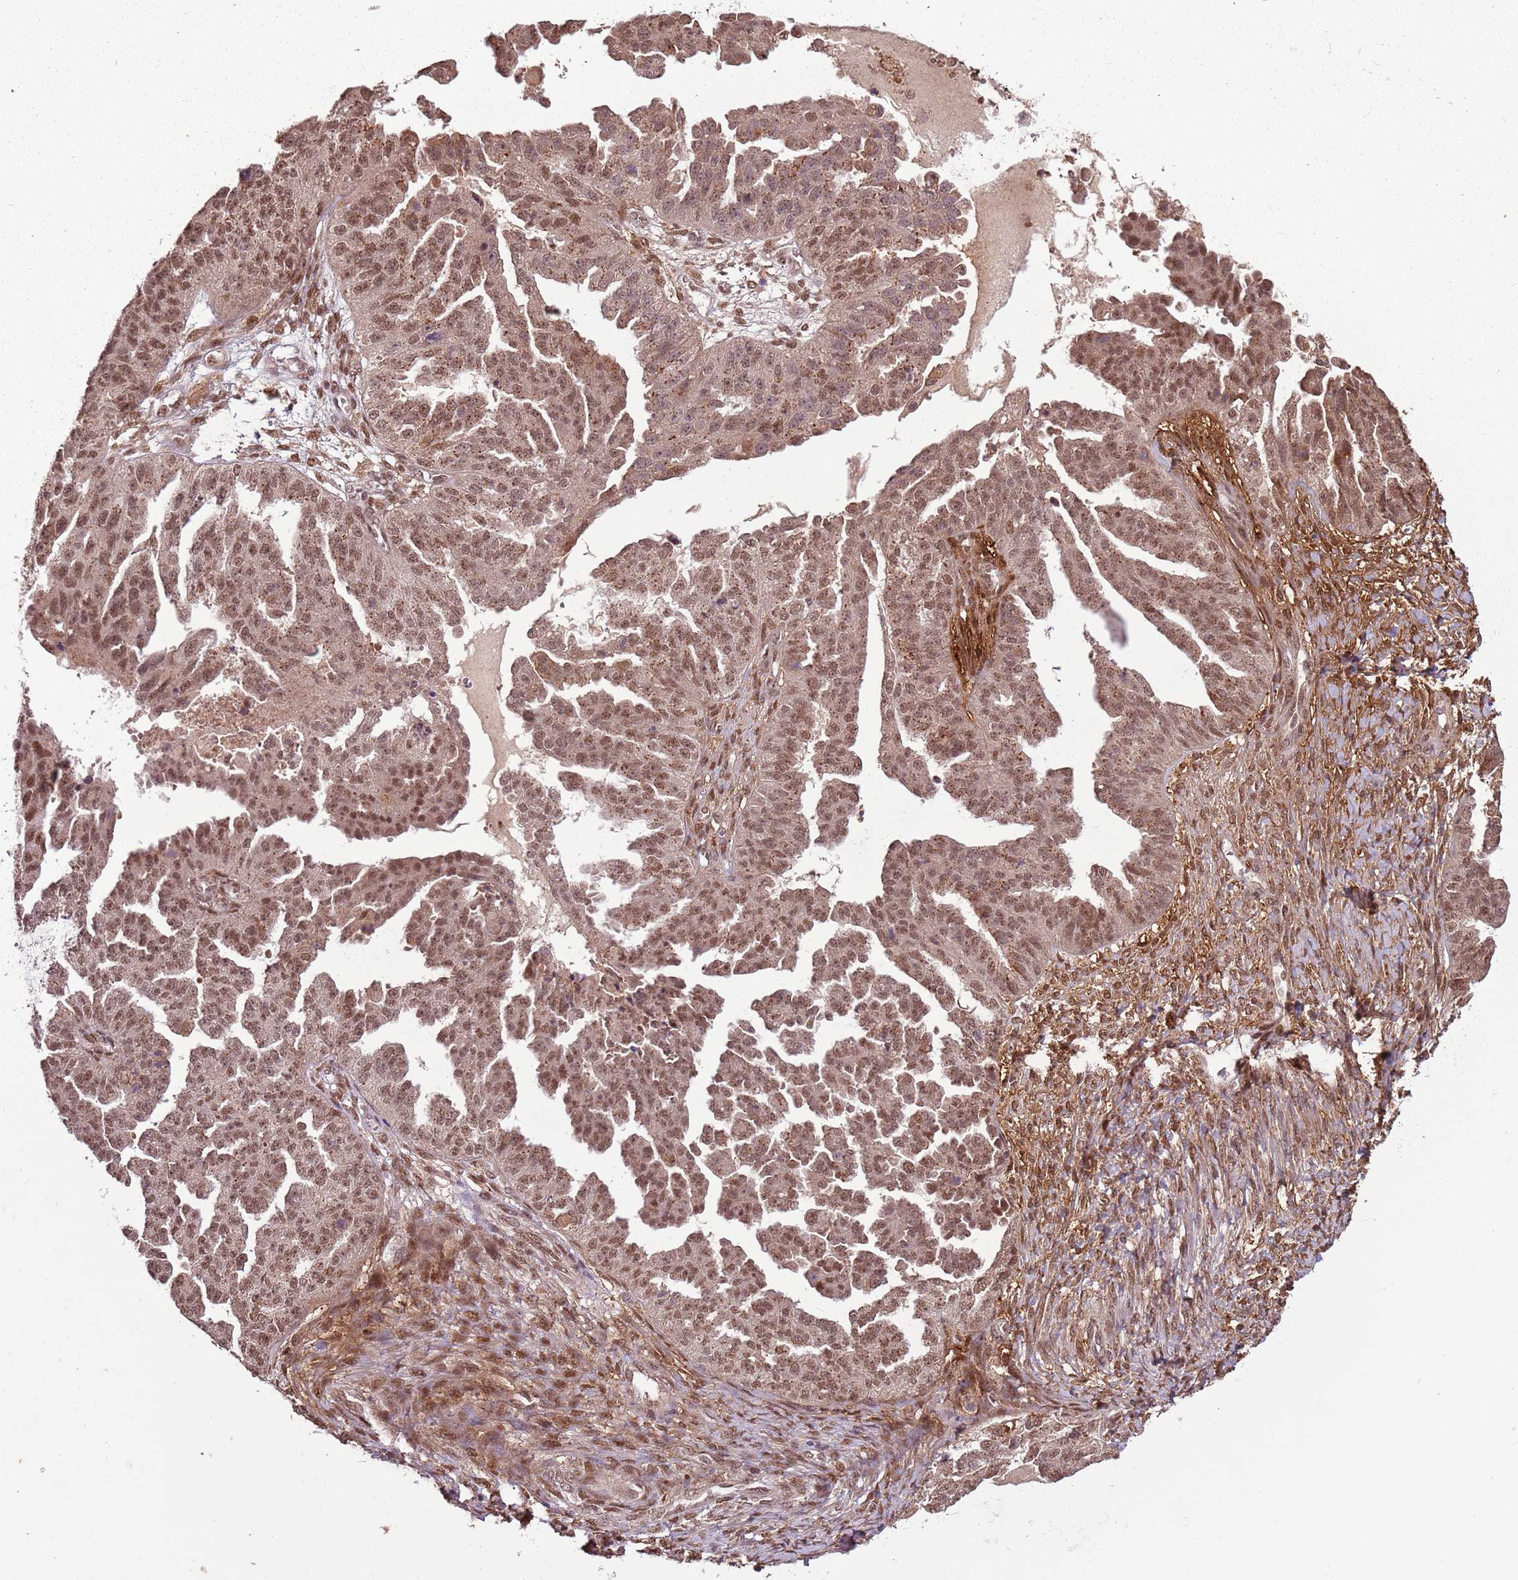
{"staining": {"intensity": "moderate", "quantity": ">75%", "location": "nuclear"}, "tissue": "ovarian cancer", "cell_type": "Tumor cells", "image_type": "cancer", "snomed": [{"axis": "morphology", "description": "Cystadenocarcinoma, serous, NOS"}, {"axis": "topography", "description": "Ovary"}], "caption": "Ovarian cancer (serous cystadenocarcinoma) tissue displays moderate nuclear positivity in approximately >75% of tumor cells, visualized by immunohistochemistry.", "gene": "POLR3H", "patient": {"sex": "female", "age": 58}}